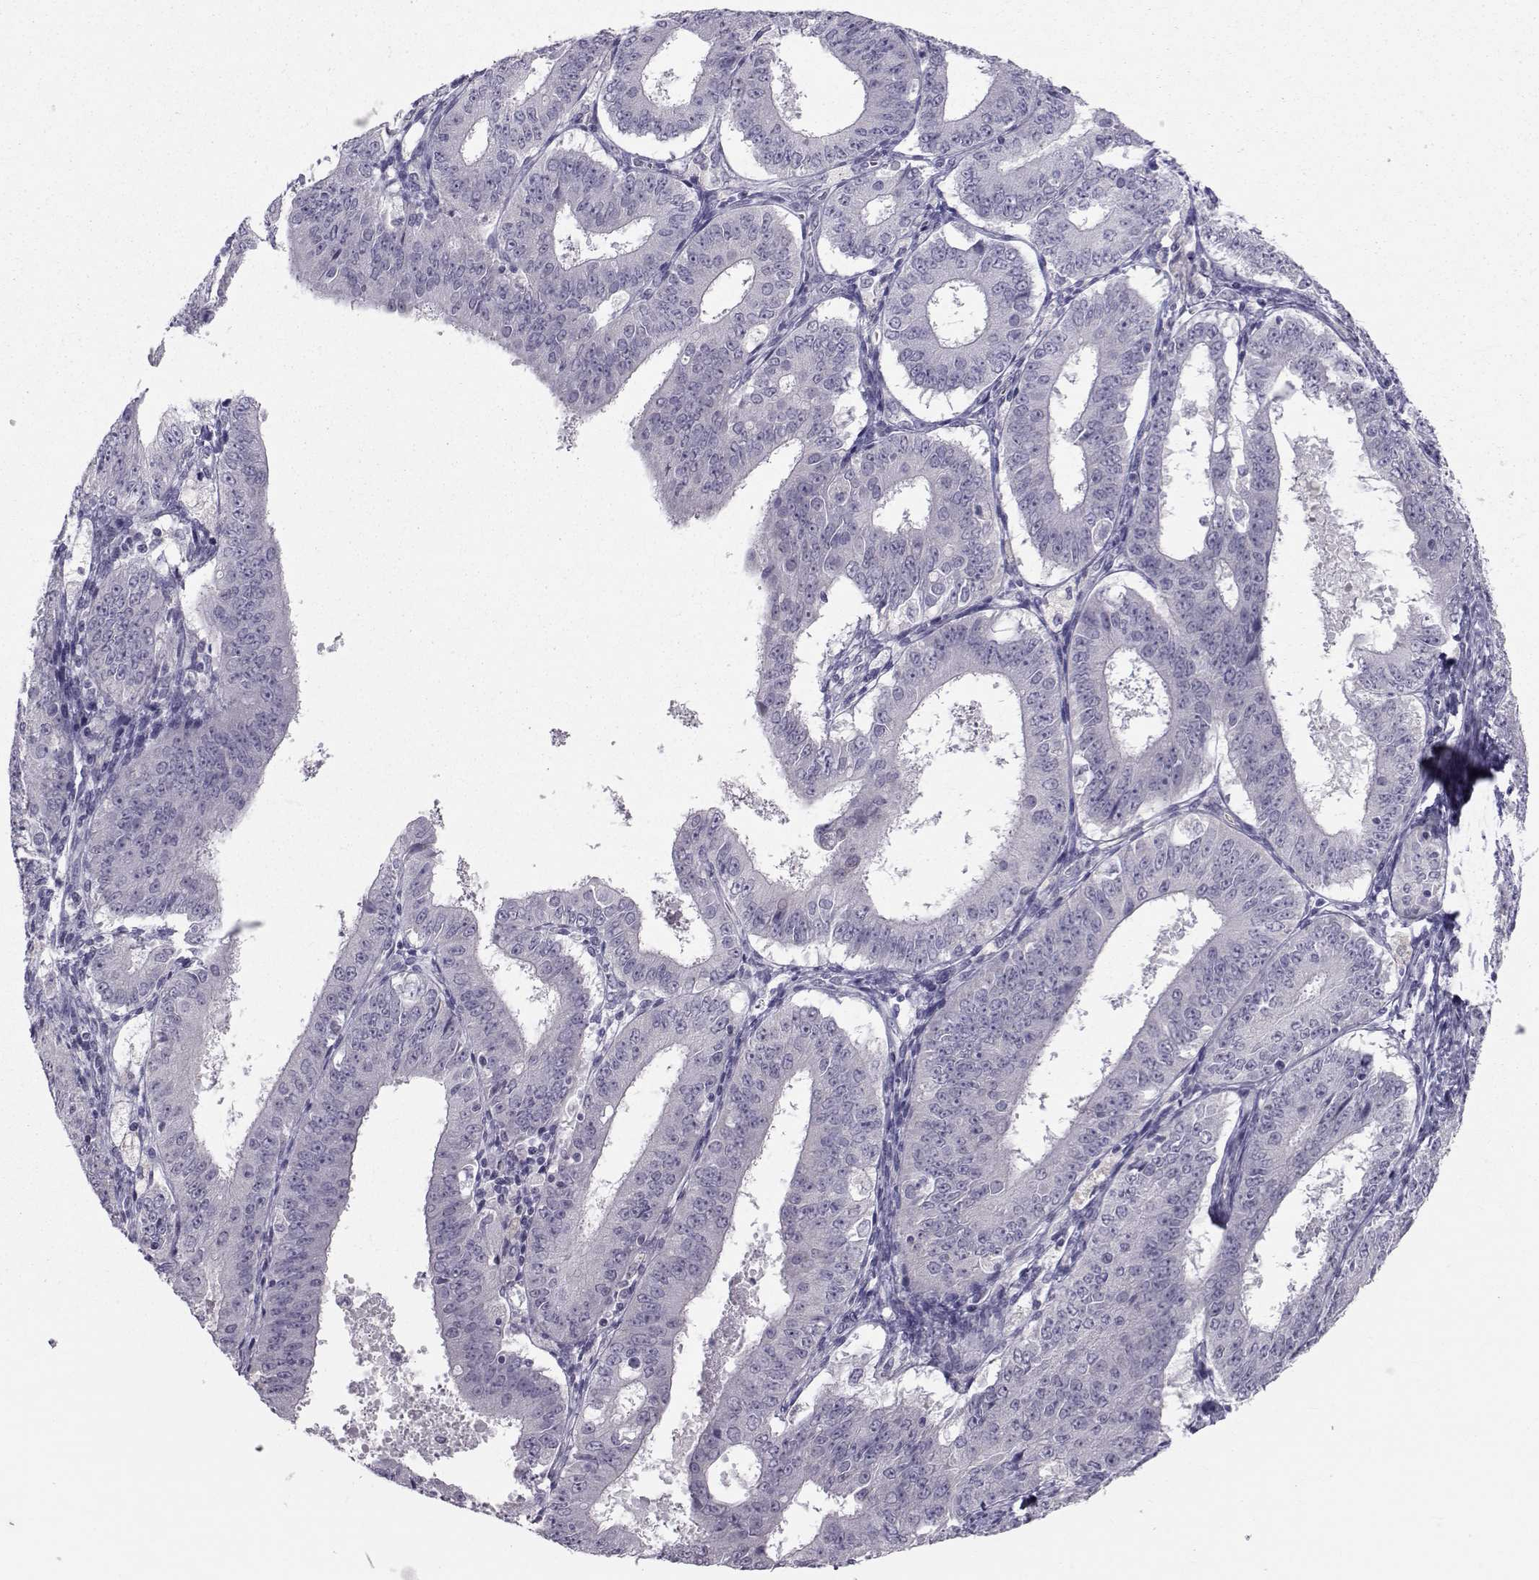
{"staining": {"intensity": "negative", "quantity": "none", "location": "none"}, "tissue": "ovarian cancer", "cell_type": "Tumor cells", "image_type": "cancer", "snomed": [{"axis": "morphology", "description": "Carcinoma, endometroid"}, {"axis": "topography", "description": "Ovary"}], "caption": "Immunohistochemical staining of ovarian cancer (endometroid carcinoma) exhibits no significant positivity in tumor cells.", "gene": "GARIN3", "patient": {"sex": "female", "age": 42}}